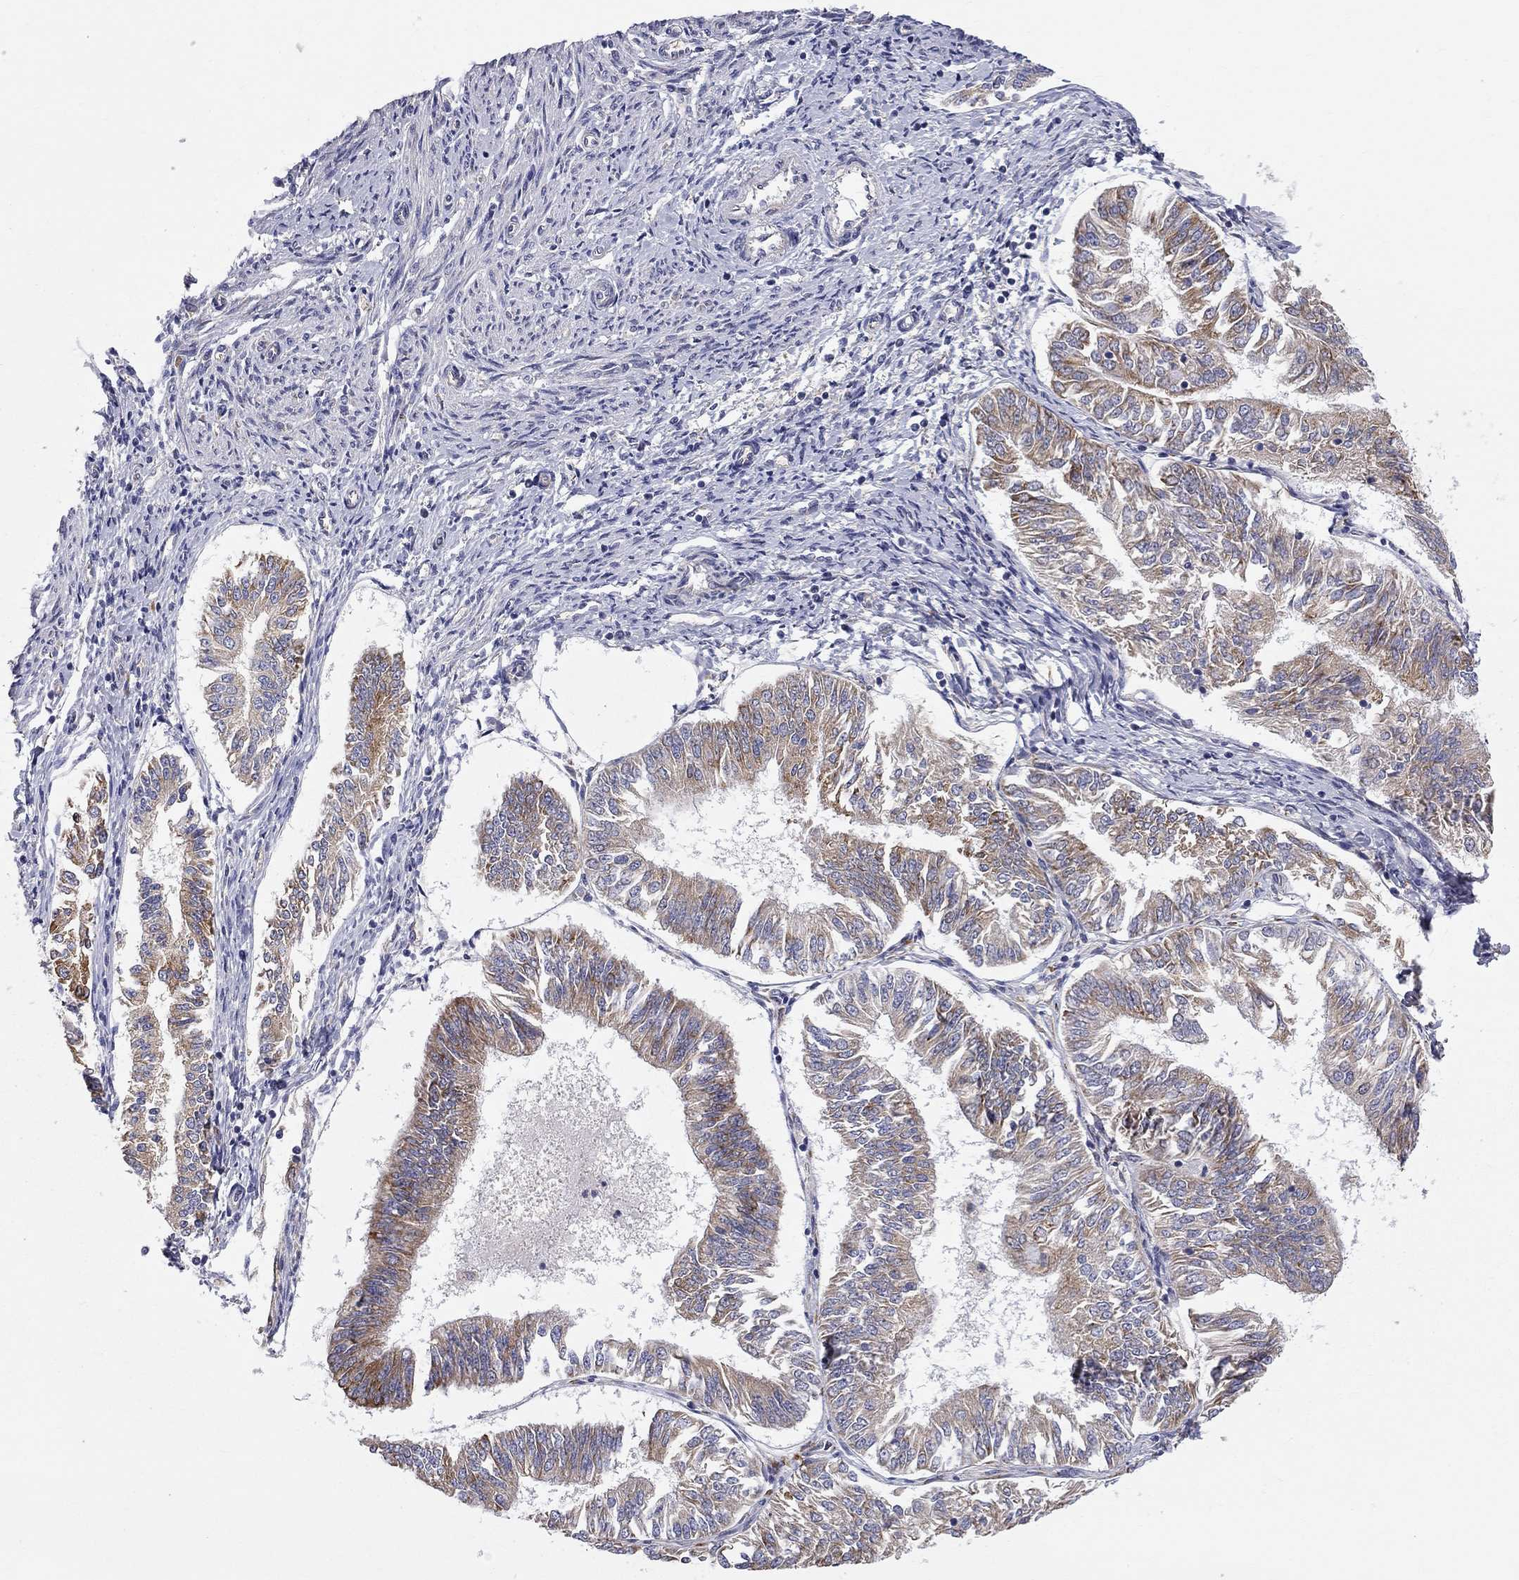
{"staining": {"intensity": "moderate", "quantity": "25%-75%", "location": "cytoplasmic/membranous"}, "tissue": "endometrial cancer", "cell_type": "Tumor cells", "image_type": "cancer", "snomed": [{"axis": "morphology", "description": "Adenocarcinoma, NOS"}, {"axis": "topography", "description": "Endometrium"}], "caption": "Endometrial cancer stained with a brown dye shows moderate cytoplasmic/membranous positive expression in about 25%-75% of tumor cells.", "gene": "CASTOR1", "patient": {"sex": "female", "age": 58}}